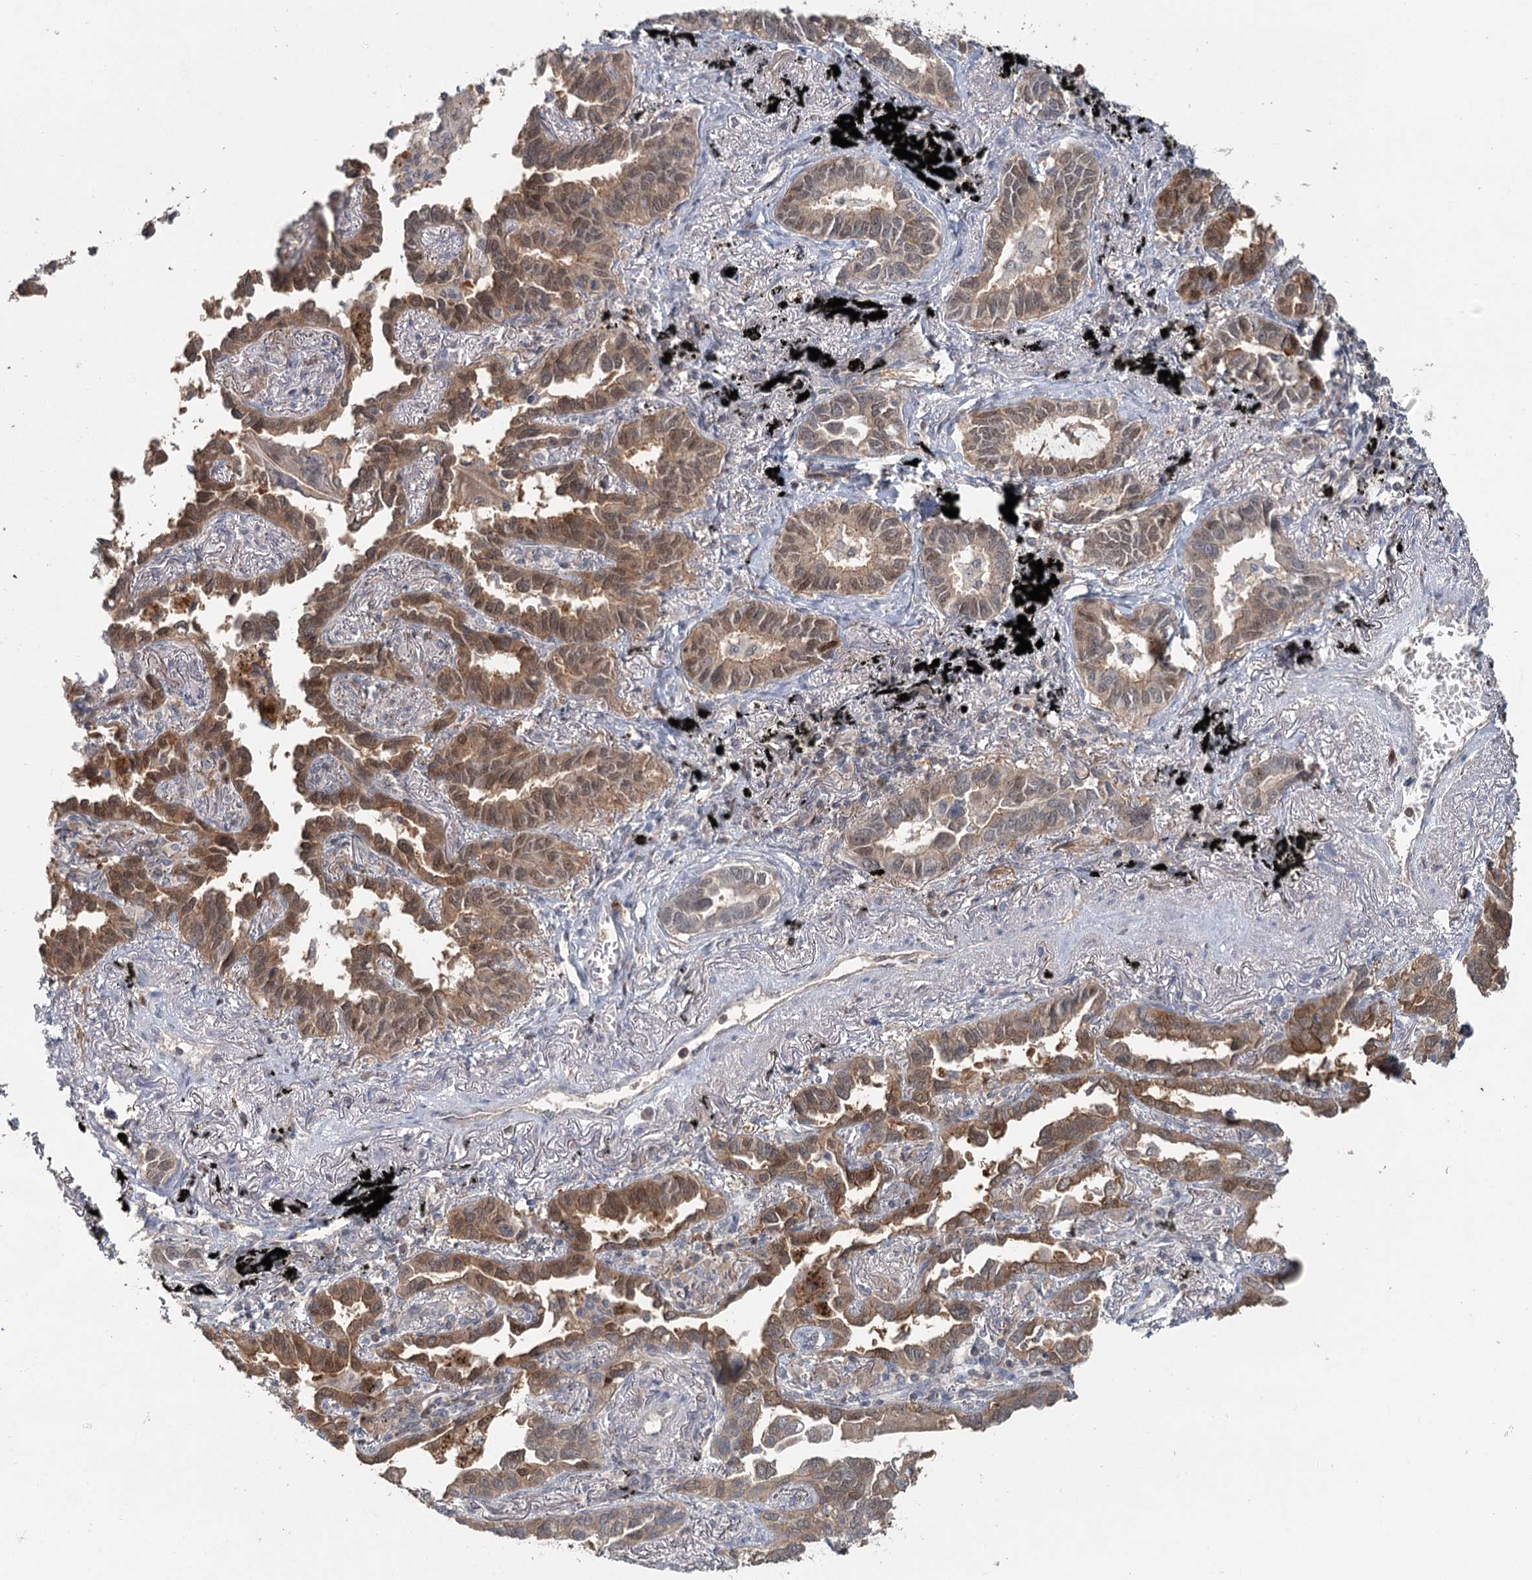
{"staining": {"intensity": "moderate", "quantity": "25%-75%", "location": "cytoplasmic/membranous,nuclear"}, "tissue": "lung cancer", "cell_type": "Tumor cells", "image_type": "cancer", "snomed": [{"axis": "morphology", "description": "Adenocarcinoma, NOS"}, {"axis": "topography", "description": "Lung"}], "caption": "Adenocarcinoma (lung) stained with a brown dye demonstrates moderate cytoplasmic/membranous and nuclear positive expression in about 25%-75% of tumor cells.", "gene": "ADK", "patient": {"sex": "male", "age": 67}}